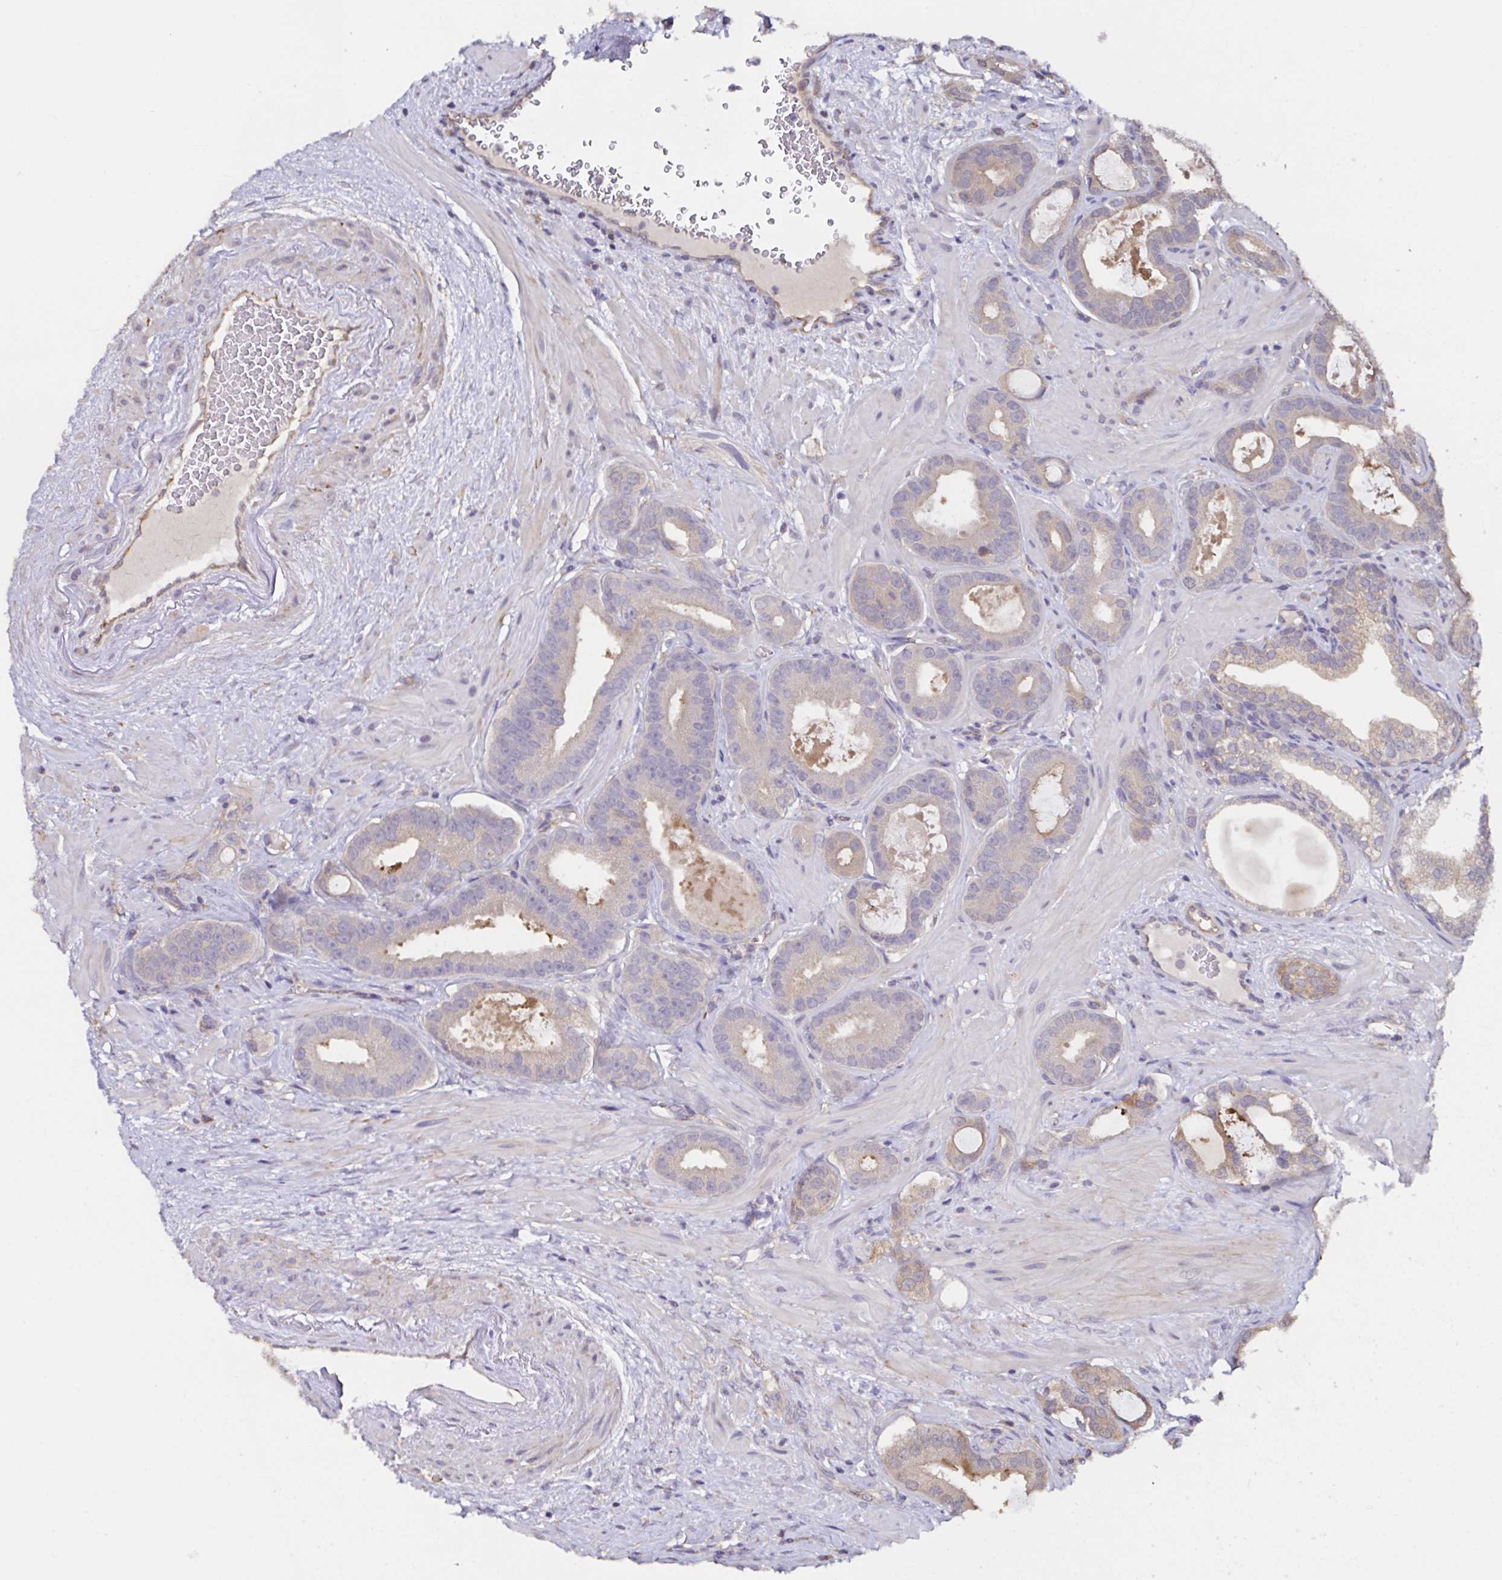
{"staining": {"intensity": "weak", "quantity": "<25%", "location": "cytoplasmic/membranous"}, "tissue": "prostate cancer", "cell_type": "Tumor cells", "image_type": "cancer", "snomed": [{"axis": "morphology", "description": "Adenocarcinoma, High grade"}, {"axis": "topography", "description": "Prostate"}], "caption": "Immunohistochemistry (IHC) of high-grade adenocarcinoma (prostate) reveals no staining in tumor cells. (DAB (3,3'-diaminobenzidine) immunohistochemistry visualized using brightfield microscopy, high magnification).", "gene": "RSRP1", "patient": {"sex": "male", "age": 65}}